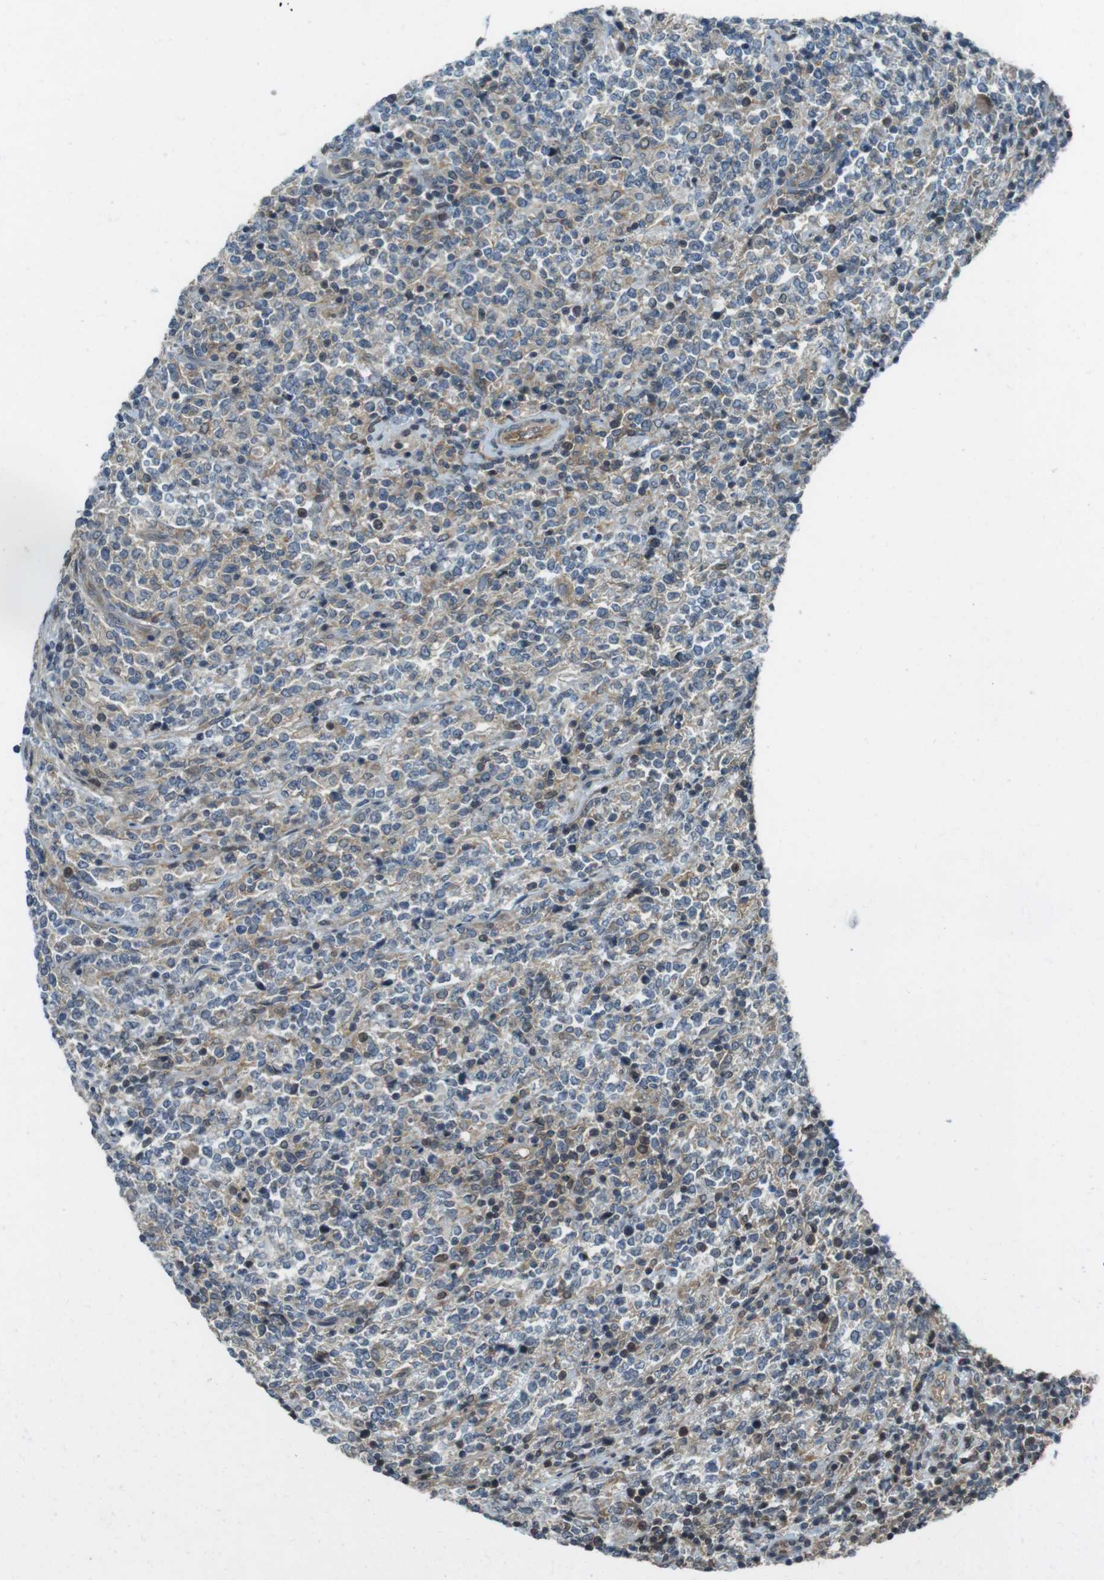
{"staining": {"intensity": "weak", "quantity": "<25%", "location": "cytoplasmic/membranous"}, "tissue": "lymphoma", "cell_type": "Tumor cells", "image_type": "cancer", "snomed": [{"axis": "morphology", "description": "Malignant lymphoma, non-Hodgkin's type, High grade"}, {"axis": "topography", "description": "Soft tissue"}], "caption": "Human lymphoma stained for a protein using immunohistochemistry (IHC) demonstrates no expression in tumor cells.", "gene": "ZYX", "patient": {"sex": "male", "age": 18}}